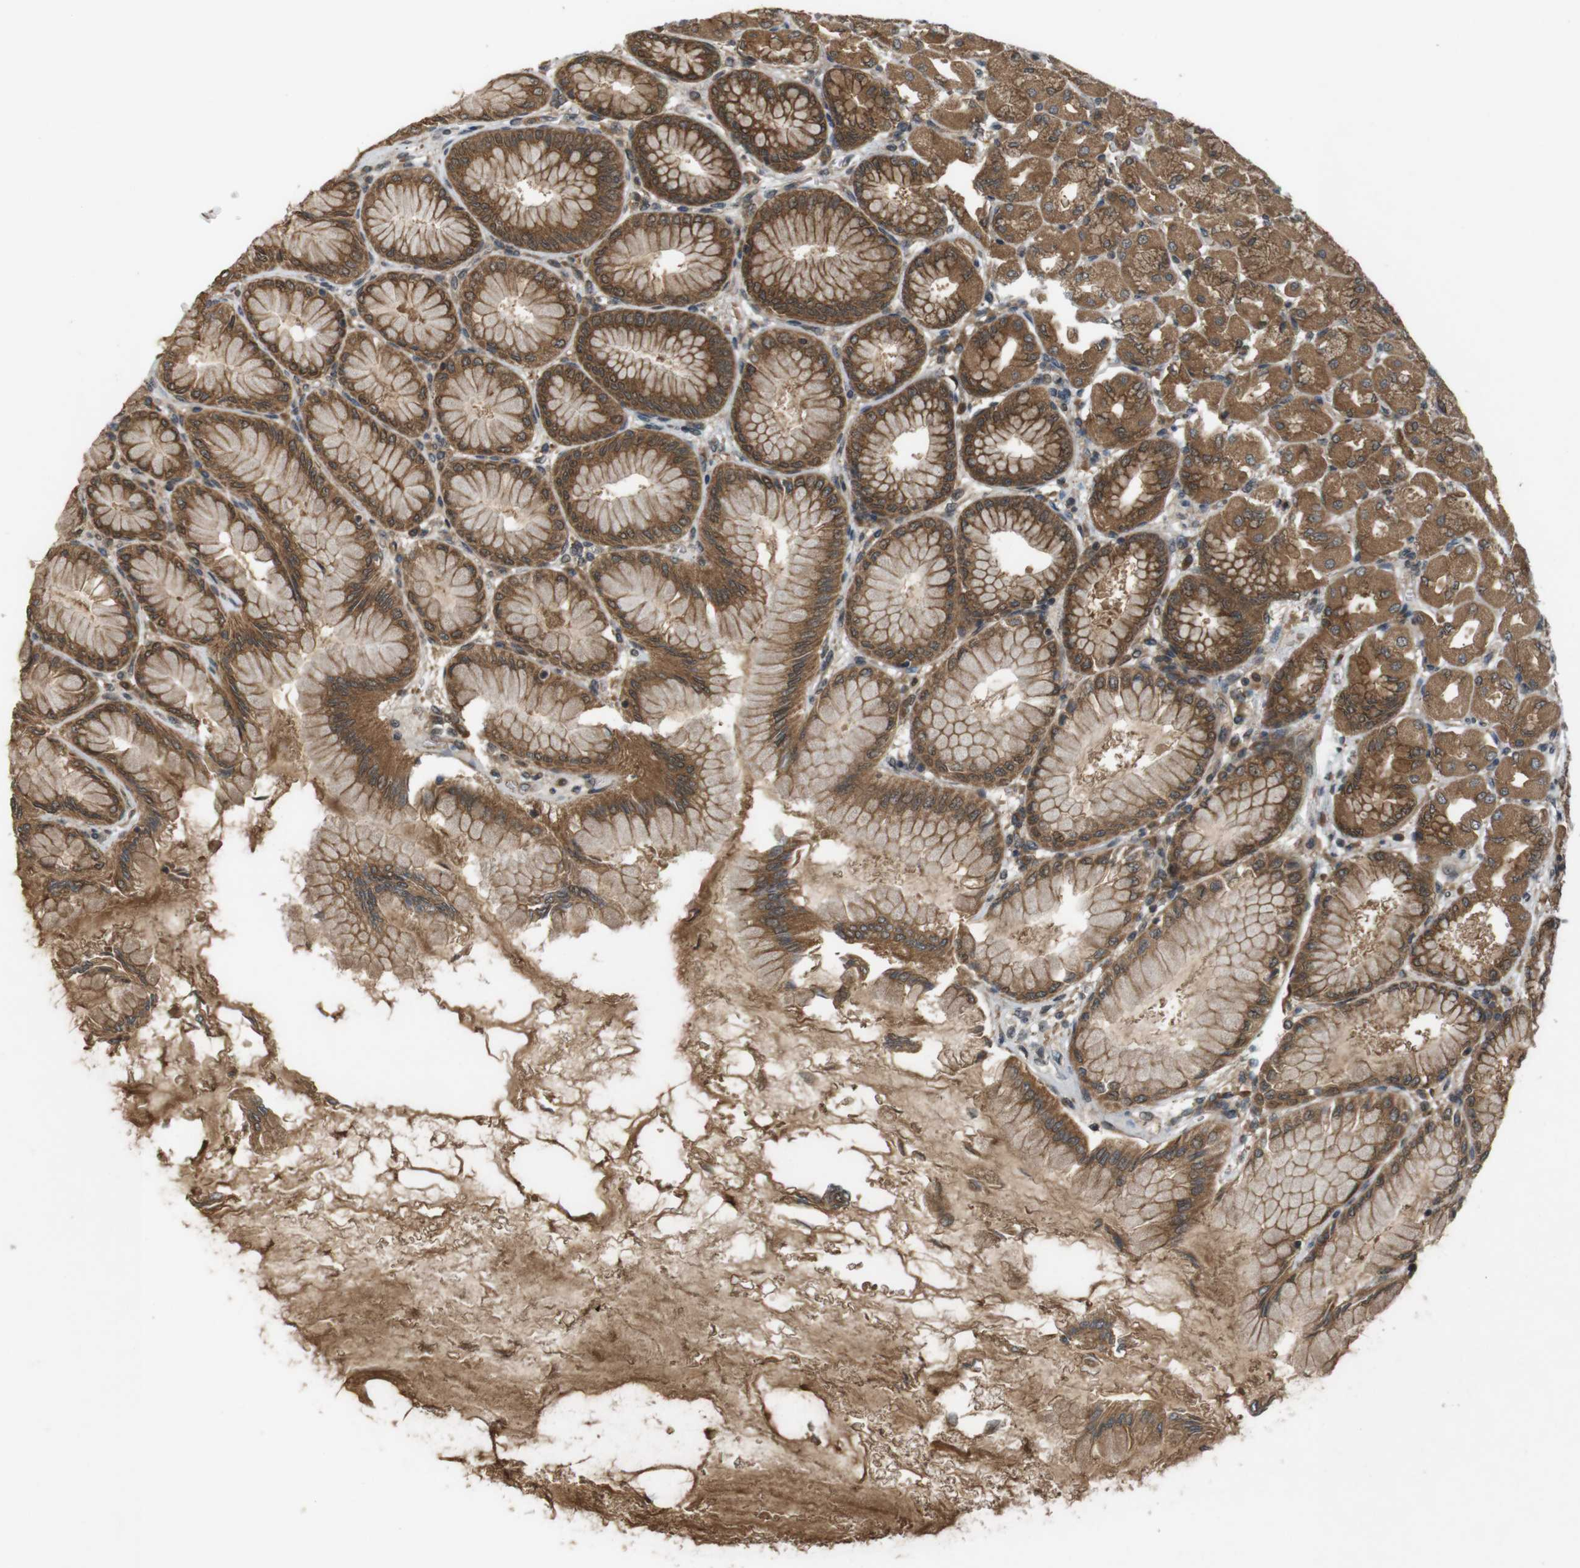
{"staining": {"intensity": "strong", "quantity": ">75%", "location": "cytoplasmic/membranous"}, "tissue": "stomach", "cell_type": "Glandular cells", "image_type": "normal", "snomed": [{"axis": "morphology", "description": "Normal tissue, NOS"}, {"axis": "topography", "description": "Stomach, upper"}], "caption": "Protein expression by IHC reveals strong cytoplasmic/membranous positivity in about >75% of glandular cells in benign stomach.", "gene": "NFKBIE", "patient": {"sex": "female", "age": 56}}